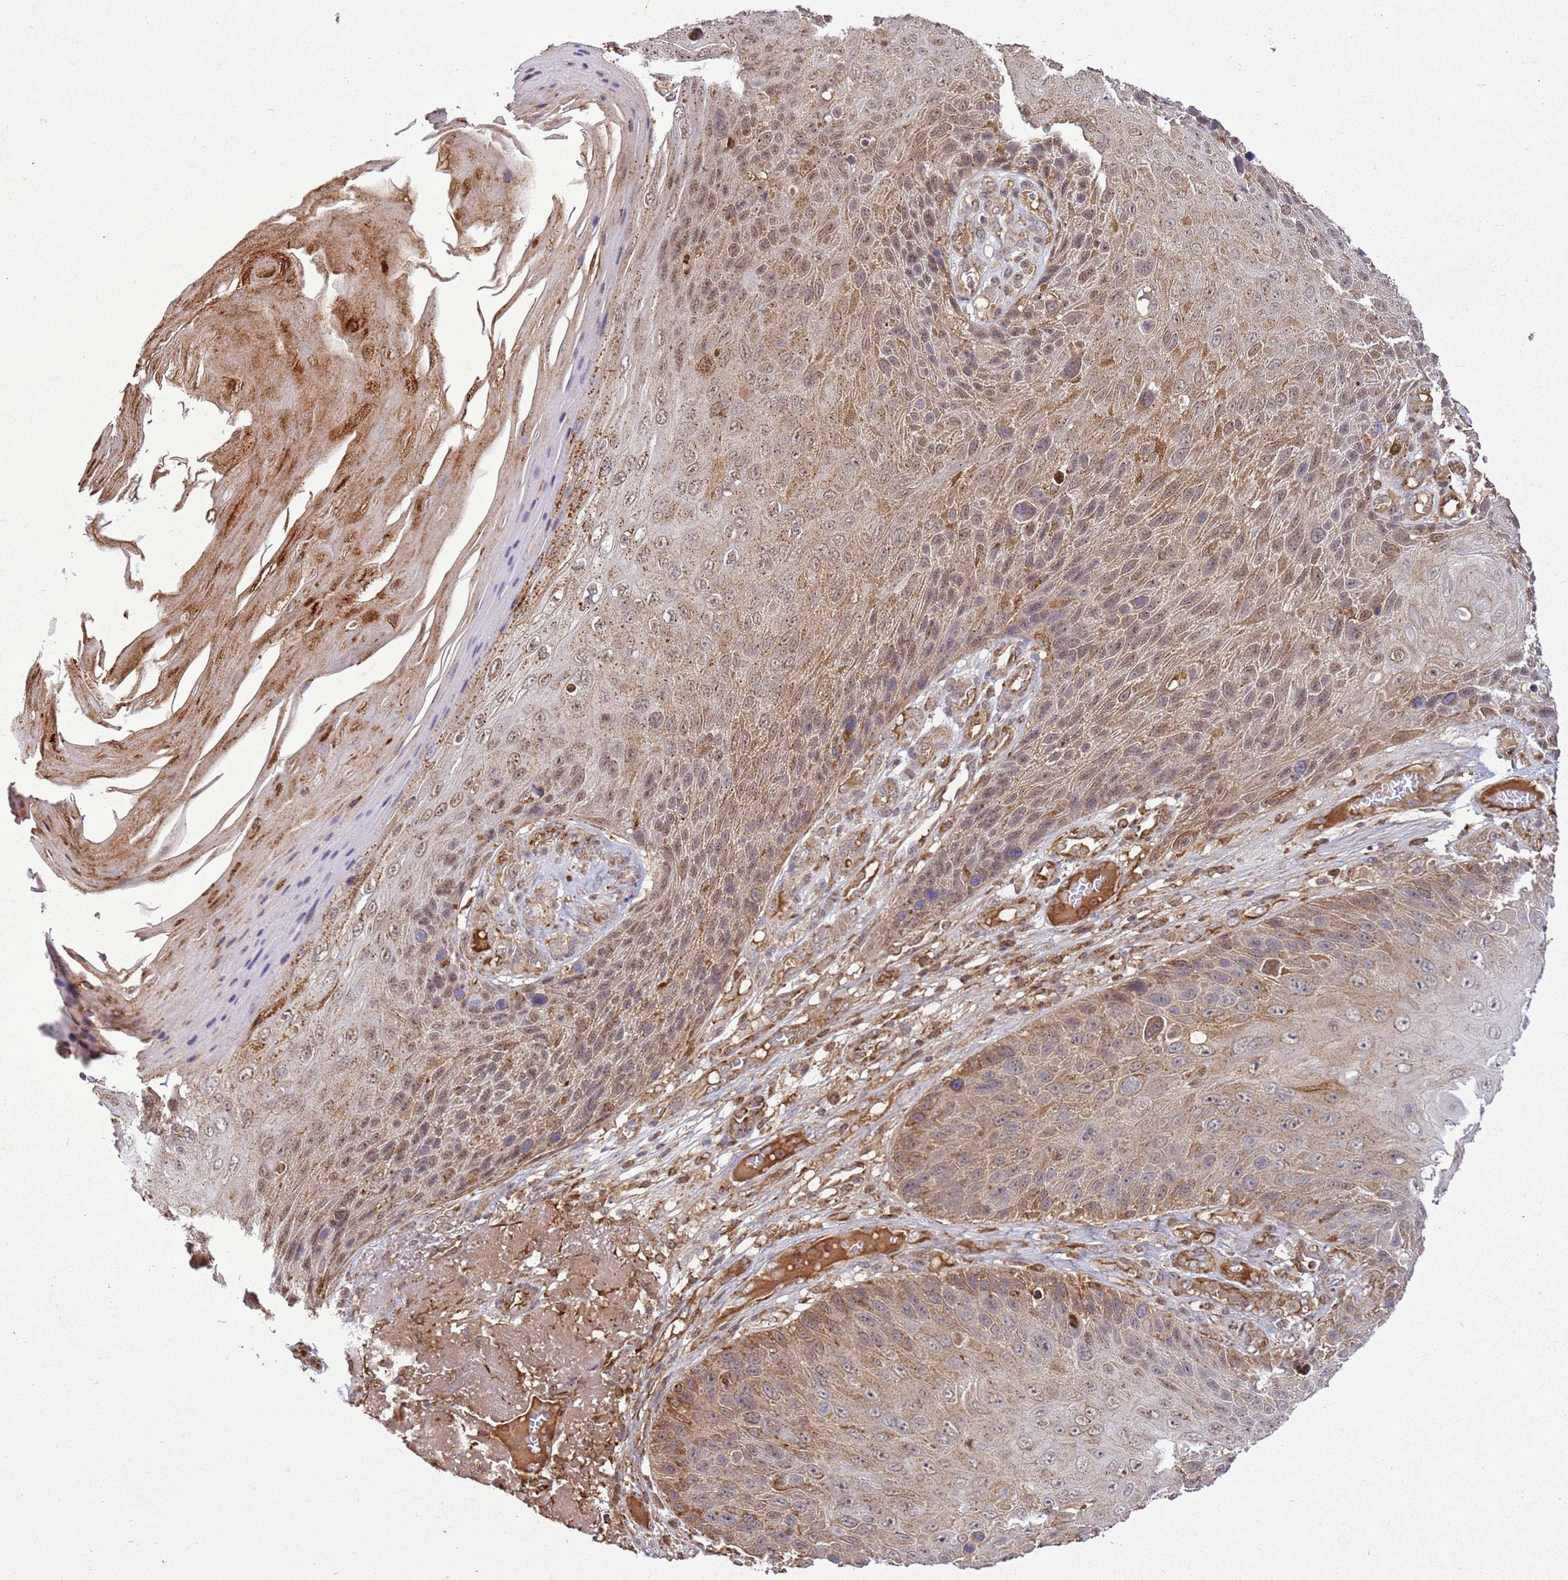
{"staining": {"intensity": "weak", "quantity": ">75%", "location": "cytoplasmic/membranous,nuclear"}, "tissue": "skin cancer", "cell_type": "Tumor cells", "image_type": "cancer", "snomed": [{"axis": "morphology", "description": "Squamous cell carcinoma, NOS"}, {"axis": "topography", "description": "Skin"}], "caption": "An image showing weak cytoplasmic/membranous and nuclear positivity in approximately >75% of tumor cells in squamous cell carcinoma (skin), as visualized by brown immunohistochemical staining.", "gene": "GABRE", "patient": {"sex": "female", "age": 88}}